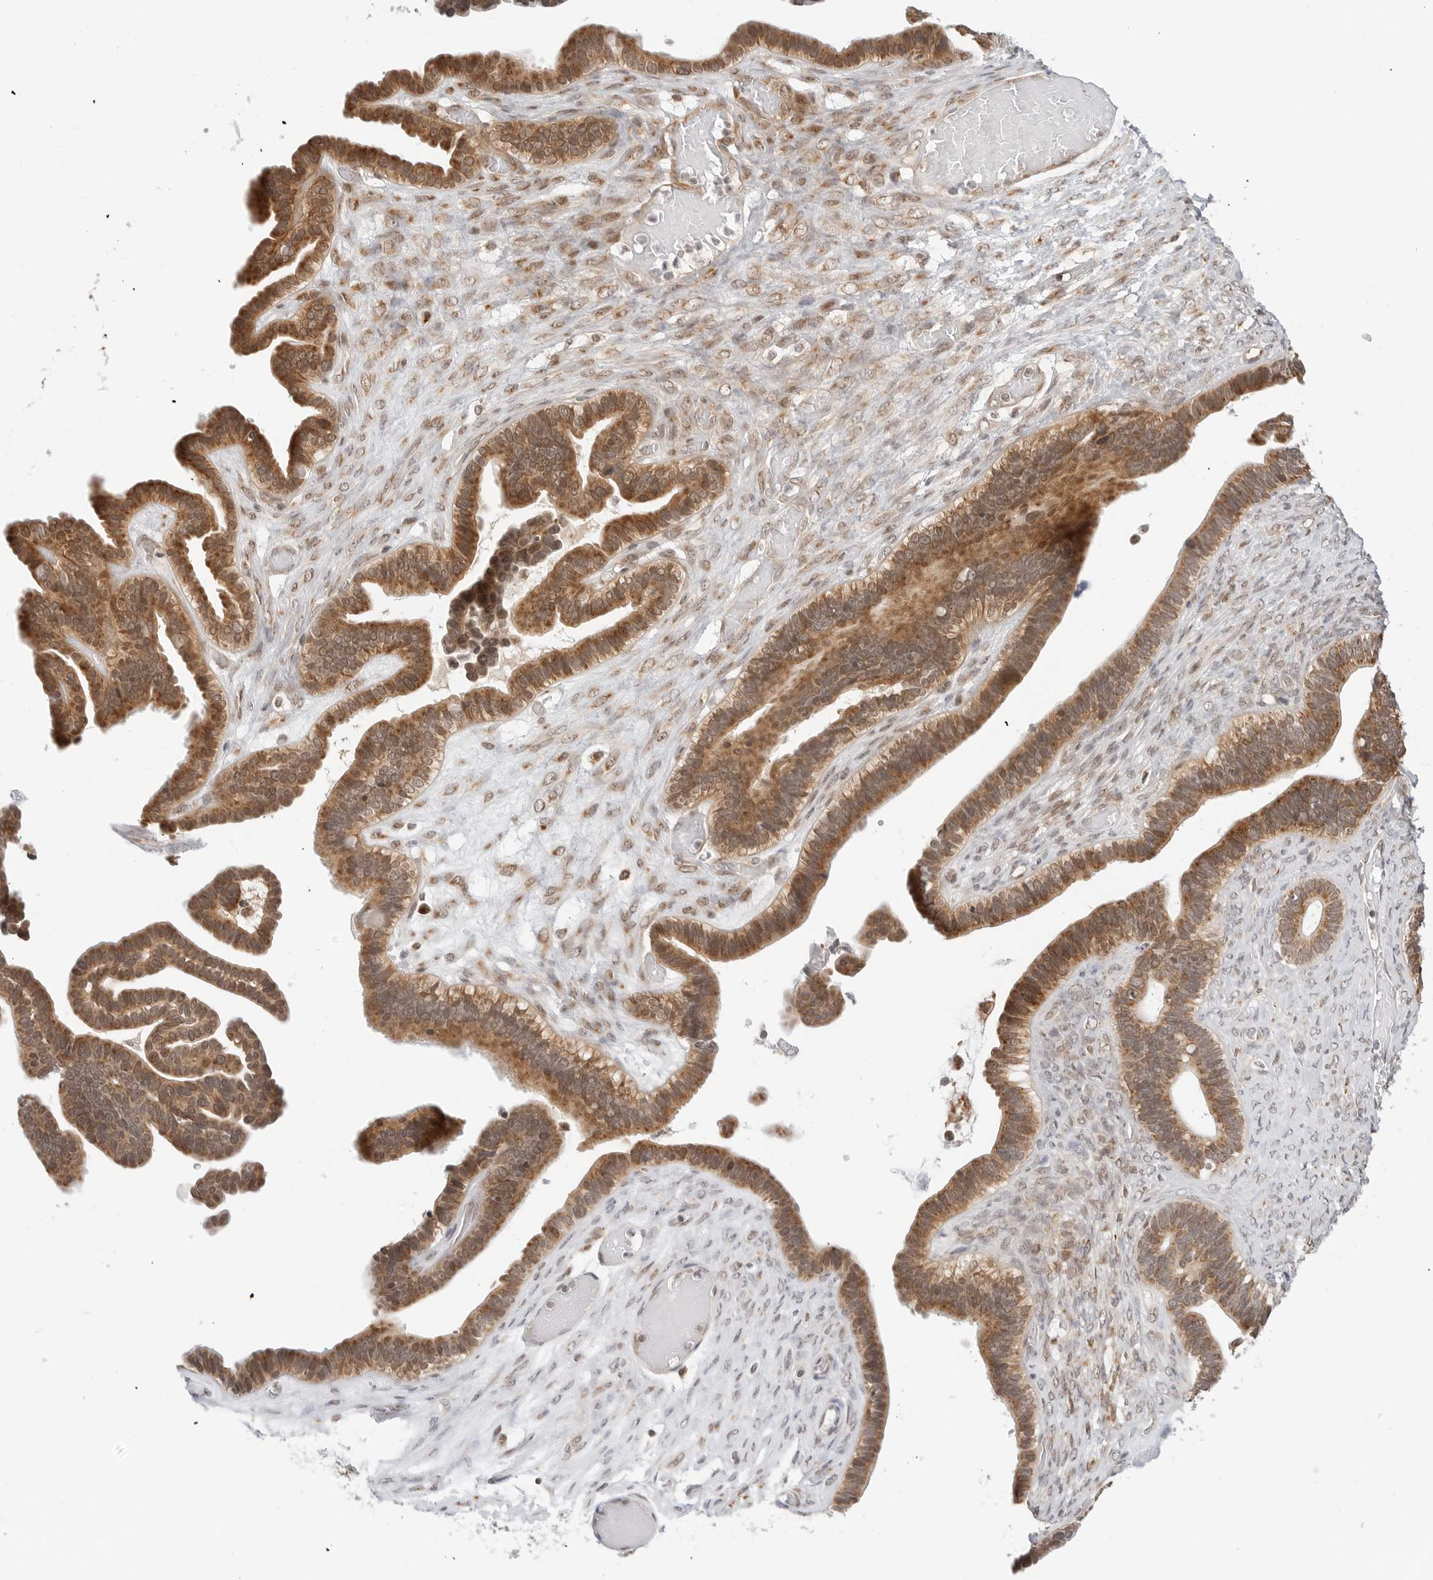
{"staining": {"intensity": "moderate", "quantity": ">75%", "location": "cytoplasmic/membranous,nuclear"}, "tissue": "ovarian cancer", "cell_type": "Tumor cells", "image_type": "cancer", "snomed": [{"axis": "morphology", "description": "Cystadenocarcinoma, serous, NOS"}, {"axis": "topography", "description": "Ovary"}], "caption": "About >75% of tumor cells in human serous cystadenocarcinoma (ovarian) display moderate cytoplasmic/membranous and nuclear protein staining as visualized by brown immunohistochemical staining.", "gene": "POLR3GL", "patient": {"sex": "female", "age": 56}}